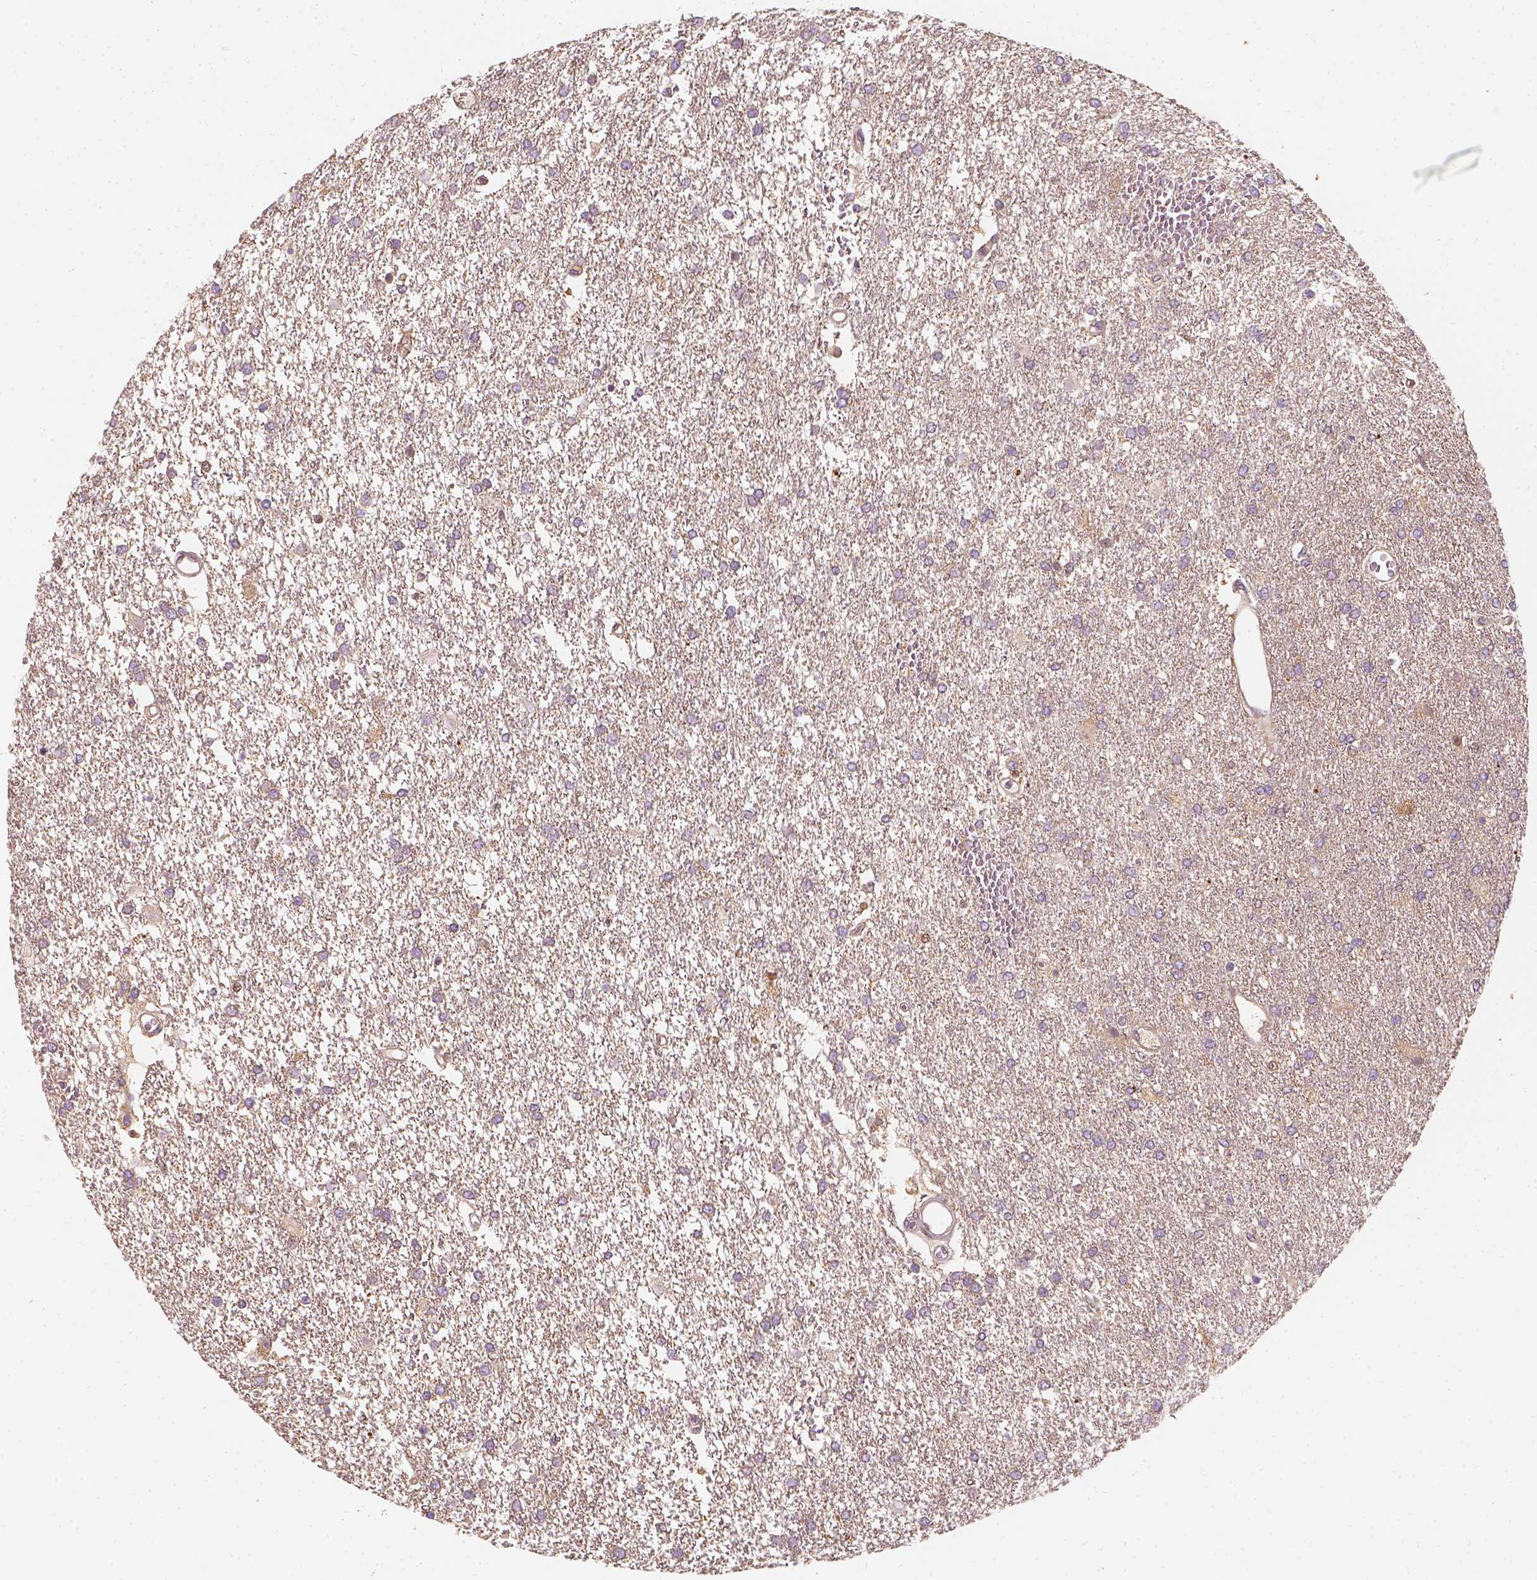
{"staining": {"intensity": "weak", "quantity": "25%-75%", "location": "cytoplasmic/membranous"}, "tissue": "glioma", "cell_type": "Tumor cells", "image_type": "cancer", "snomed": [{"axis": "morphology", "description": "Glioma, malignant, High grade"}, {"axis": "topography", "description": "Brain"}], "caption": "Immunohistochemistry photomicrograph of human malignant glioma (high-grade) stained for a protein (brown), which reveals low levels of weak cytoplasmic/membranous staining in about 25%-75% of tumor cells.", "gene": "SQSTM1", "patient": {"sex": "female", "age": 61}}